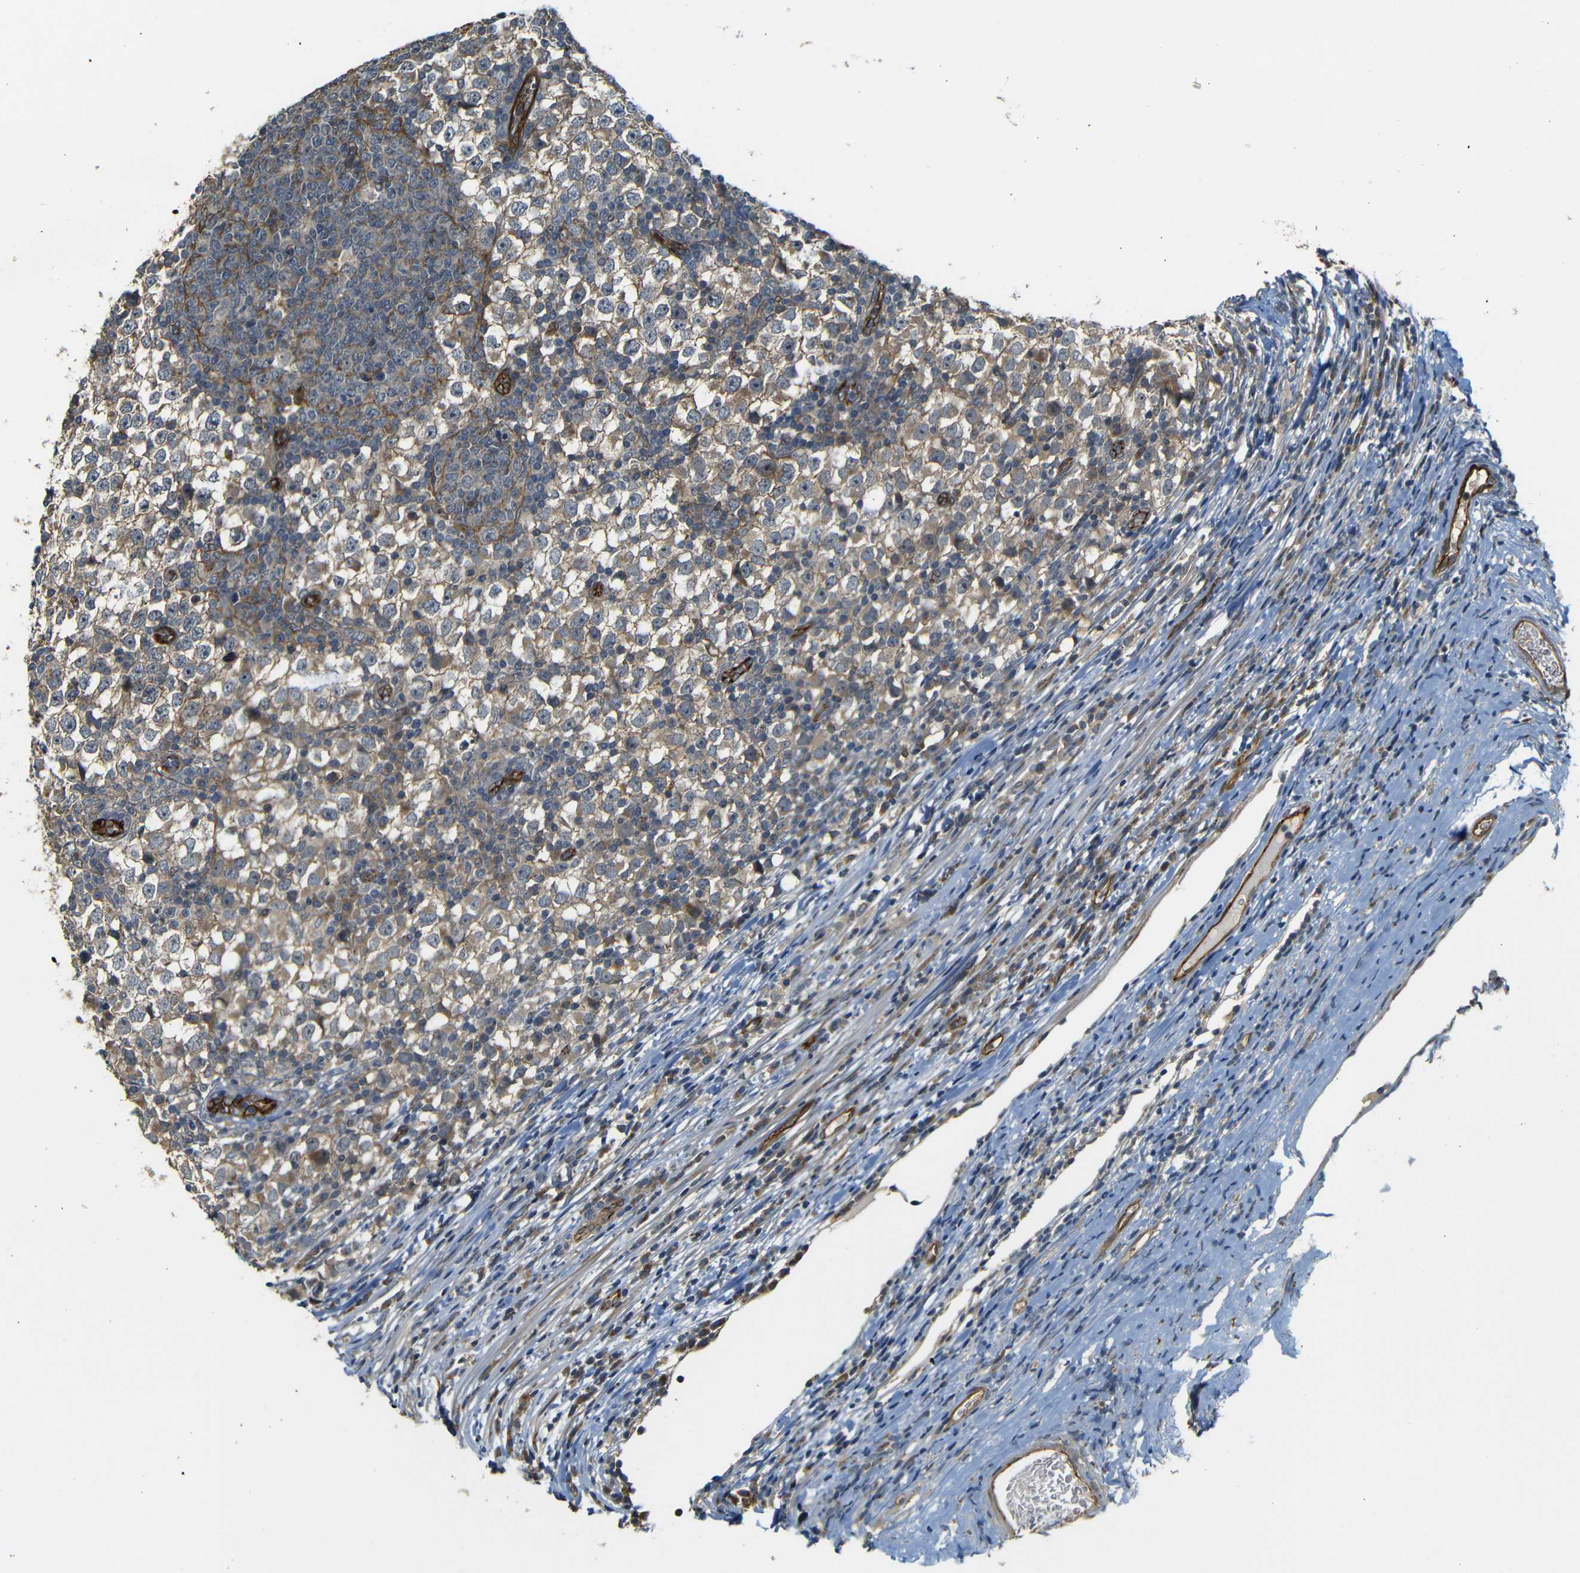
{"staining": {"intensity": "weak", "quantity": ">75%", "location": "cytoplasmic/membranous"}, "tissue": "testis cancer", "cell_type": "Tumor cells", "image_type": "cancer", "snomed": [{"axis": "morphology", "description": "Seminoma, NOS"}, {"axis": "topography", "description": "Testis"}], "caption": "Immunohistochemistry (IHC) of human testis seminoma shows low levels of weak cytoplasmic/membranous positivity in about >75% of tumor cells. The staining is performed using DAB brown chromogen to label protein expression. The nuclei are counter-stained blue using hematoxylin.", "gene": "RELL1", "patient": {"sex": "male", "age": 65}}